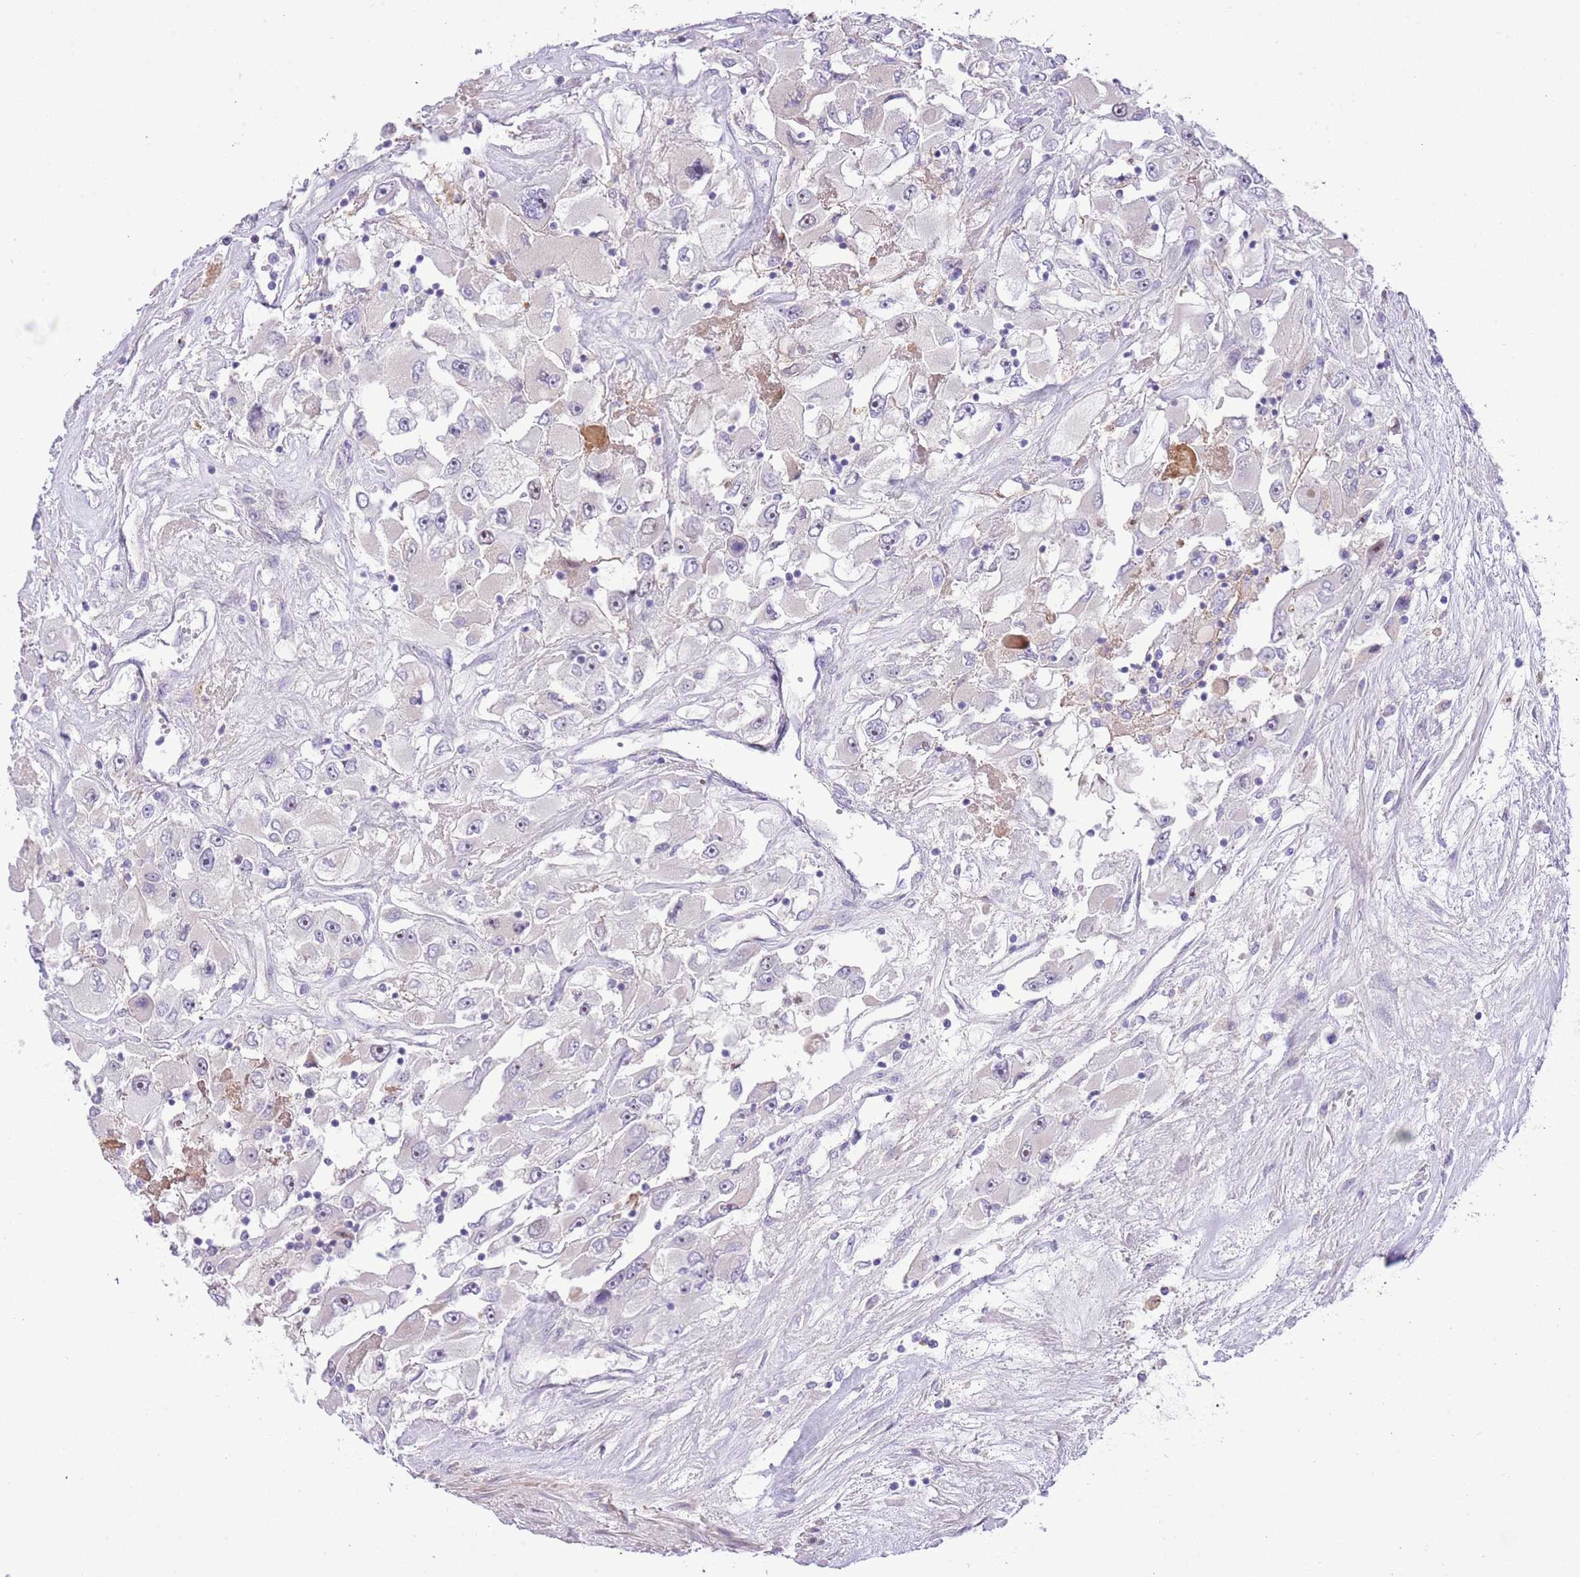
{"staining": {"intensity": "negative", "quantity": "none", "location": "none"}, "tissue": "renal cancer", "cell_type": "Tumor cells", "image_type": "cancer", "snomed": [{"axis": "morphology", "description": "Adenocarcinoma, NOS"}, {"axis": "topography", "description": "Kidney"}], "caption": "Renal cancer (adenocarcinoma) was stained to show a protein in brown. There is no significant expression in tumor cells.", "gene": "FBRSL1", "patient": {"sex": "female", "age": 52}}